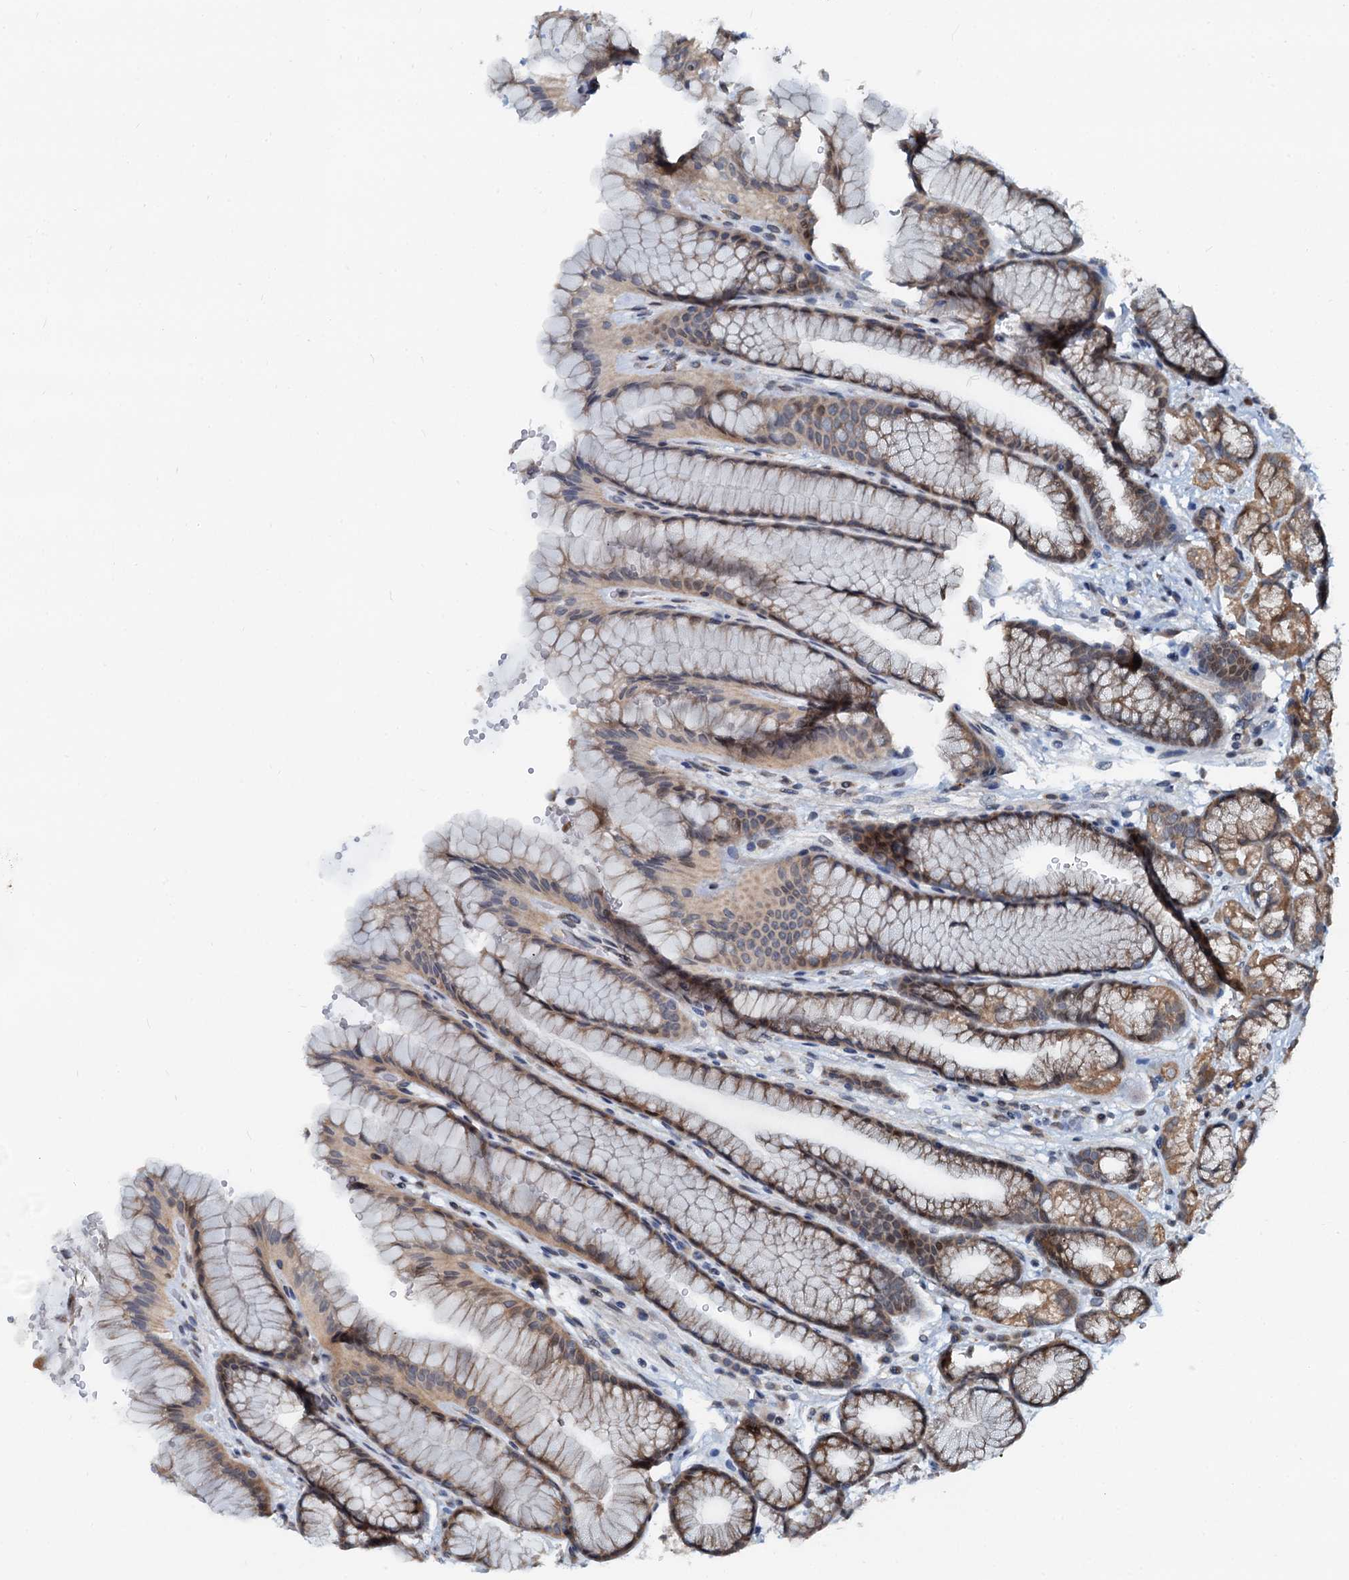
{"staining": {"intensity": "moderate", "quantity": "25%-75%", "location": "cytoplasmic/membranous"}, "tissue": "stomach", "cell_type": "Glandular cells", "image_type": "normal", "snomed": [{"axis": "morphology", "description": "Normal tissue, NOS"}, {"axis": "morphology", "description": "Adenocarcinoma, NOS"}, {"axis": "topography", "description": "Stomach"}], "caption": "Benign stomach was stained to show a protein in brown. There is medium levels of moderate cytoplasmic/membranous expression in approximately 25%-75% of glandular cells. (IHC, brightfield microscopy, high magnification).", "gene": "MCMBP", "patient": {"sex": "male", "age": 57}}